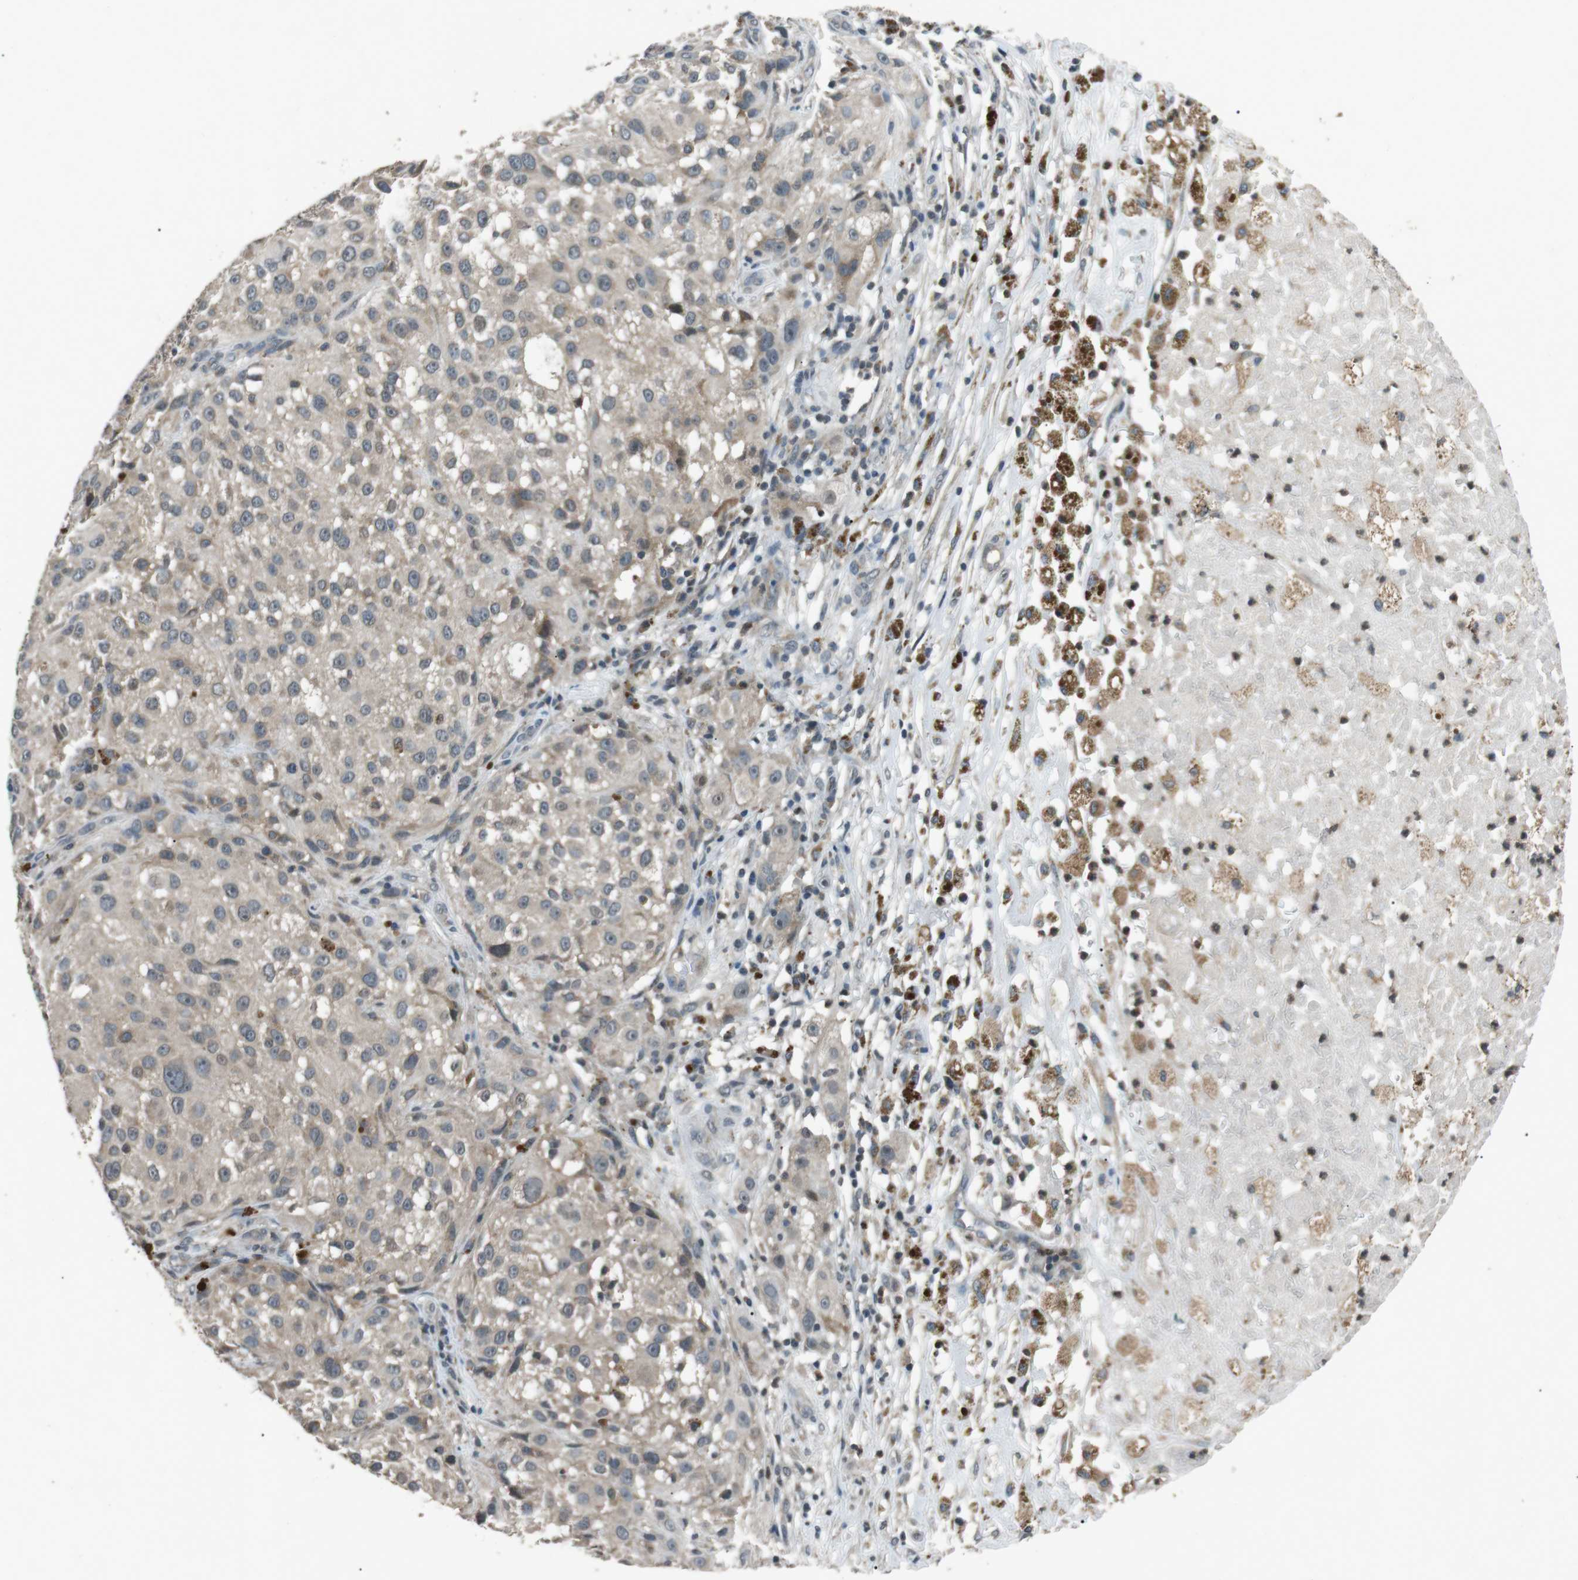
{"staining": {"intensity": "weak", "quantity": "<25%", "location": "cytoplasmic/membranous"}, "tissue": "melanoma", "cell_type": "Tumor cells", "image_type": "cancer", "snomed": [{"axis": "morphology", "description": "Necrosis, NOS"}, {"axis": "morphology", "description": "Malignant melanoma, NOS"}, {"axis": "topography", "description": "Skin"}], "caption": "Immunohistochemistry (IHC) micrograph of malignant melanoma stained for a protein (brown), which displays no positivity in tumor cells. The staining was performed using DAB (3,3'-diaminobenzidine) to visualize the protein expression in brown, while the nuclei were stained in blue with hematoxylin (Magnification: 20x).", "gene": "NEK7", "patient": {"sex": "female", "age": 87}}